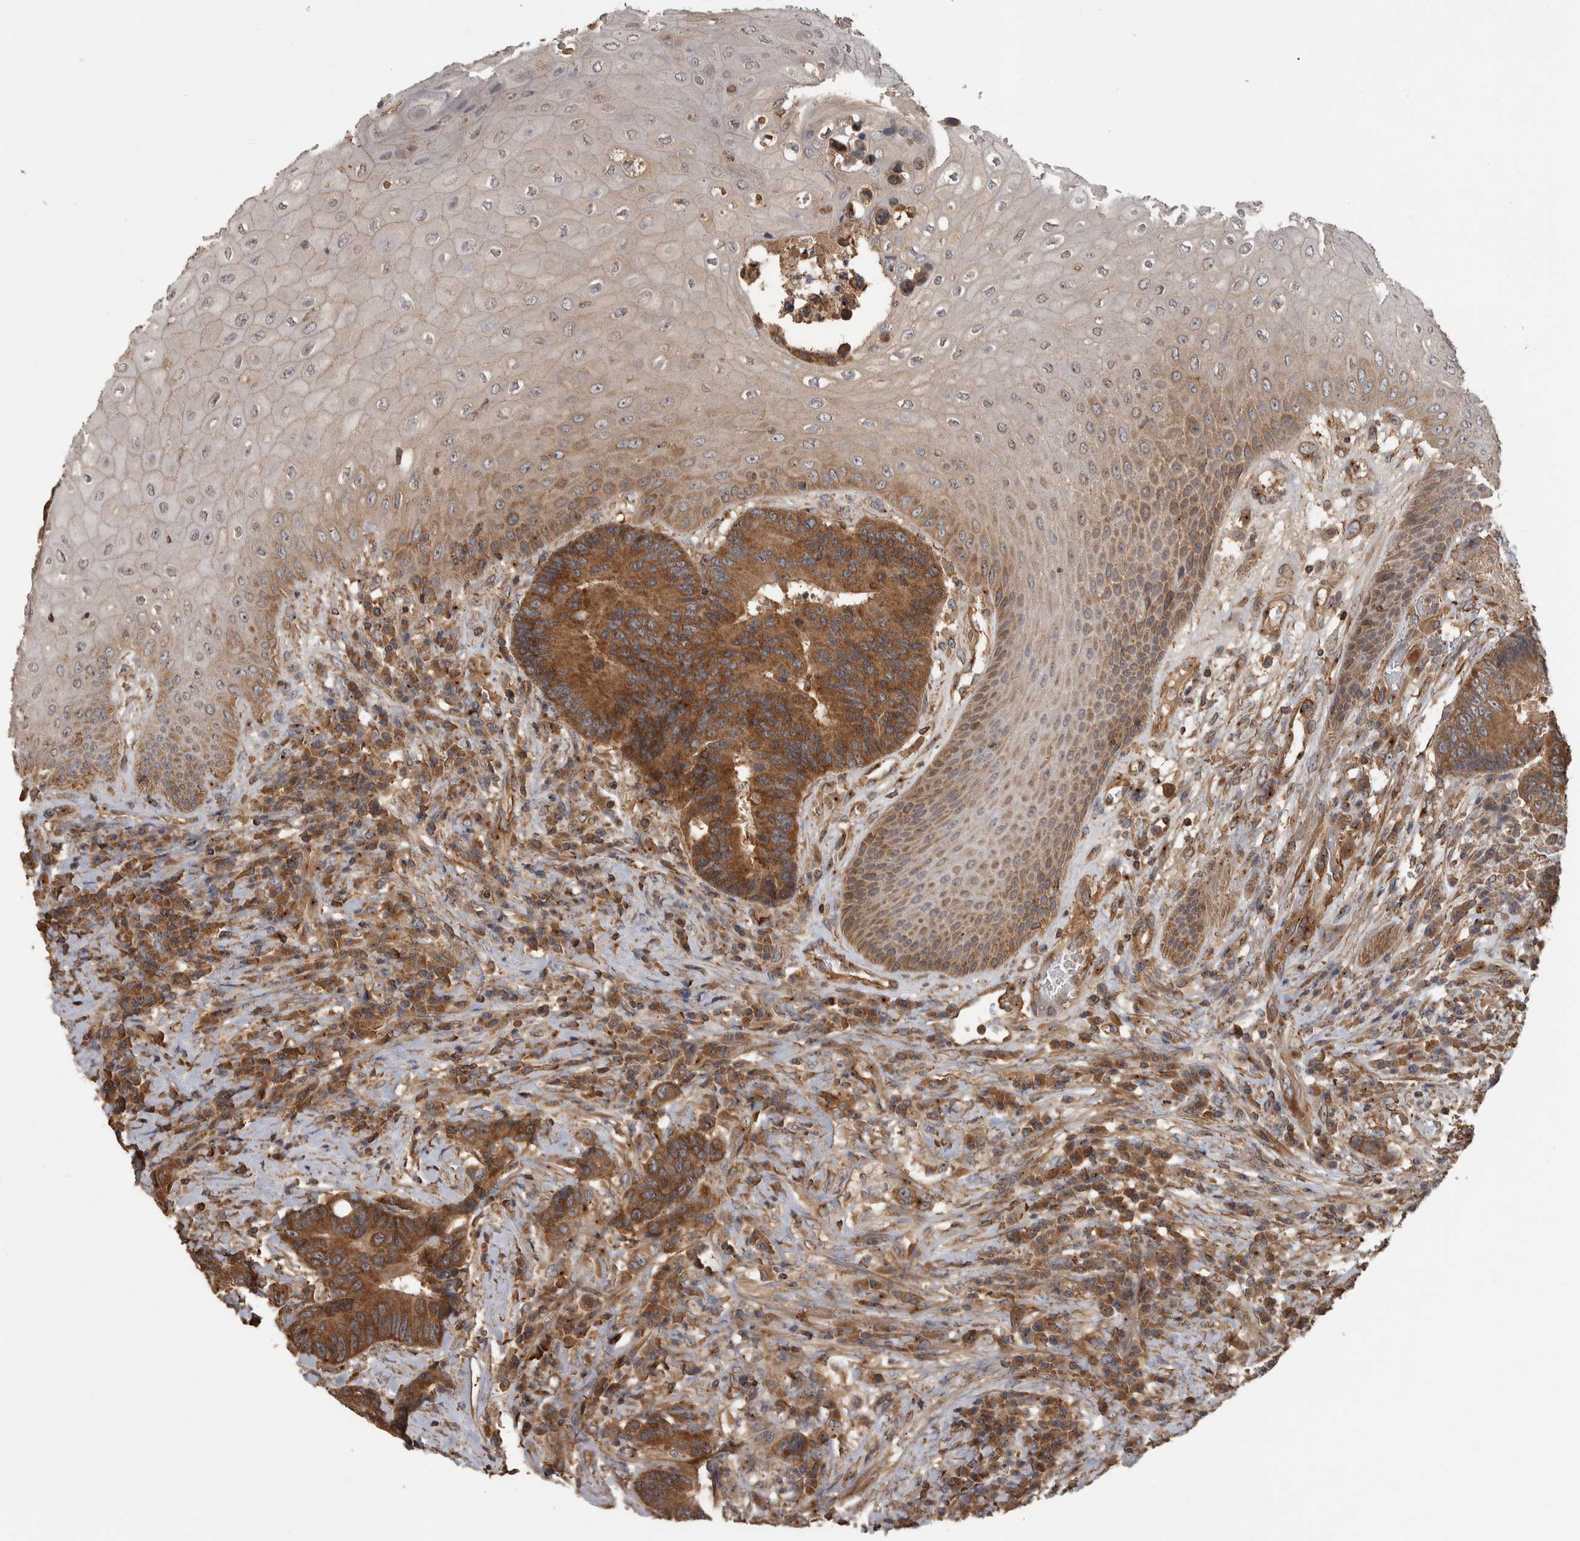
{"staining": {"intensity": "strong", "quantity": ">75%", "location": "cytoplasmic/membranous"}, "tissue": "colorectal cancer", "cell_type": "Tumor cells", "image_type": "cancer", "snomed": [{"axis": "morphology", "description": "Adenocarcinoma, NOS"}, {"axis": "topography", "description": "Rectum"}, {"axis": "topography", "description": "Anal"}], "caption": "High-power microscopy captured an IHC photomicrograph of colorectal cancer (adenocarcinoma), revealing strong cytoplasmic/membranous positivity in approximately >75% of tumor cells. Using DAB (3,3'-diaminobenzidine) (brown) and hematoxylin (blue) stains, captured at high magnification using brightfield microscopy.", "gene": "IFRD1", "patient": {"sex": "female", "age": 89}}